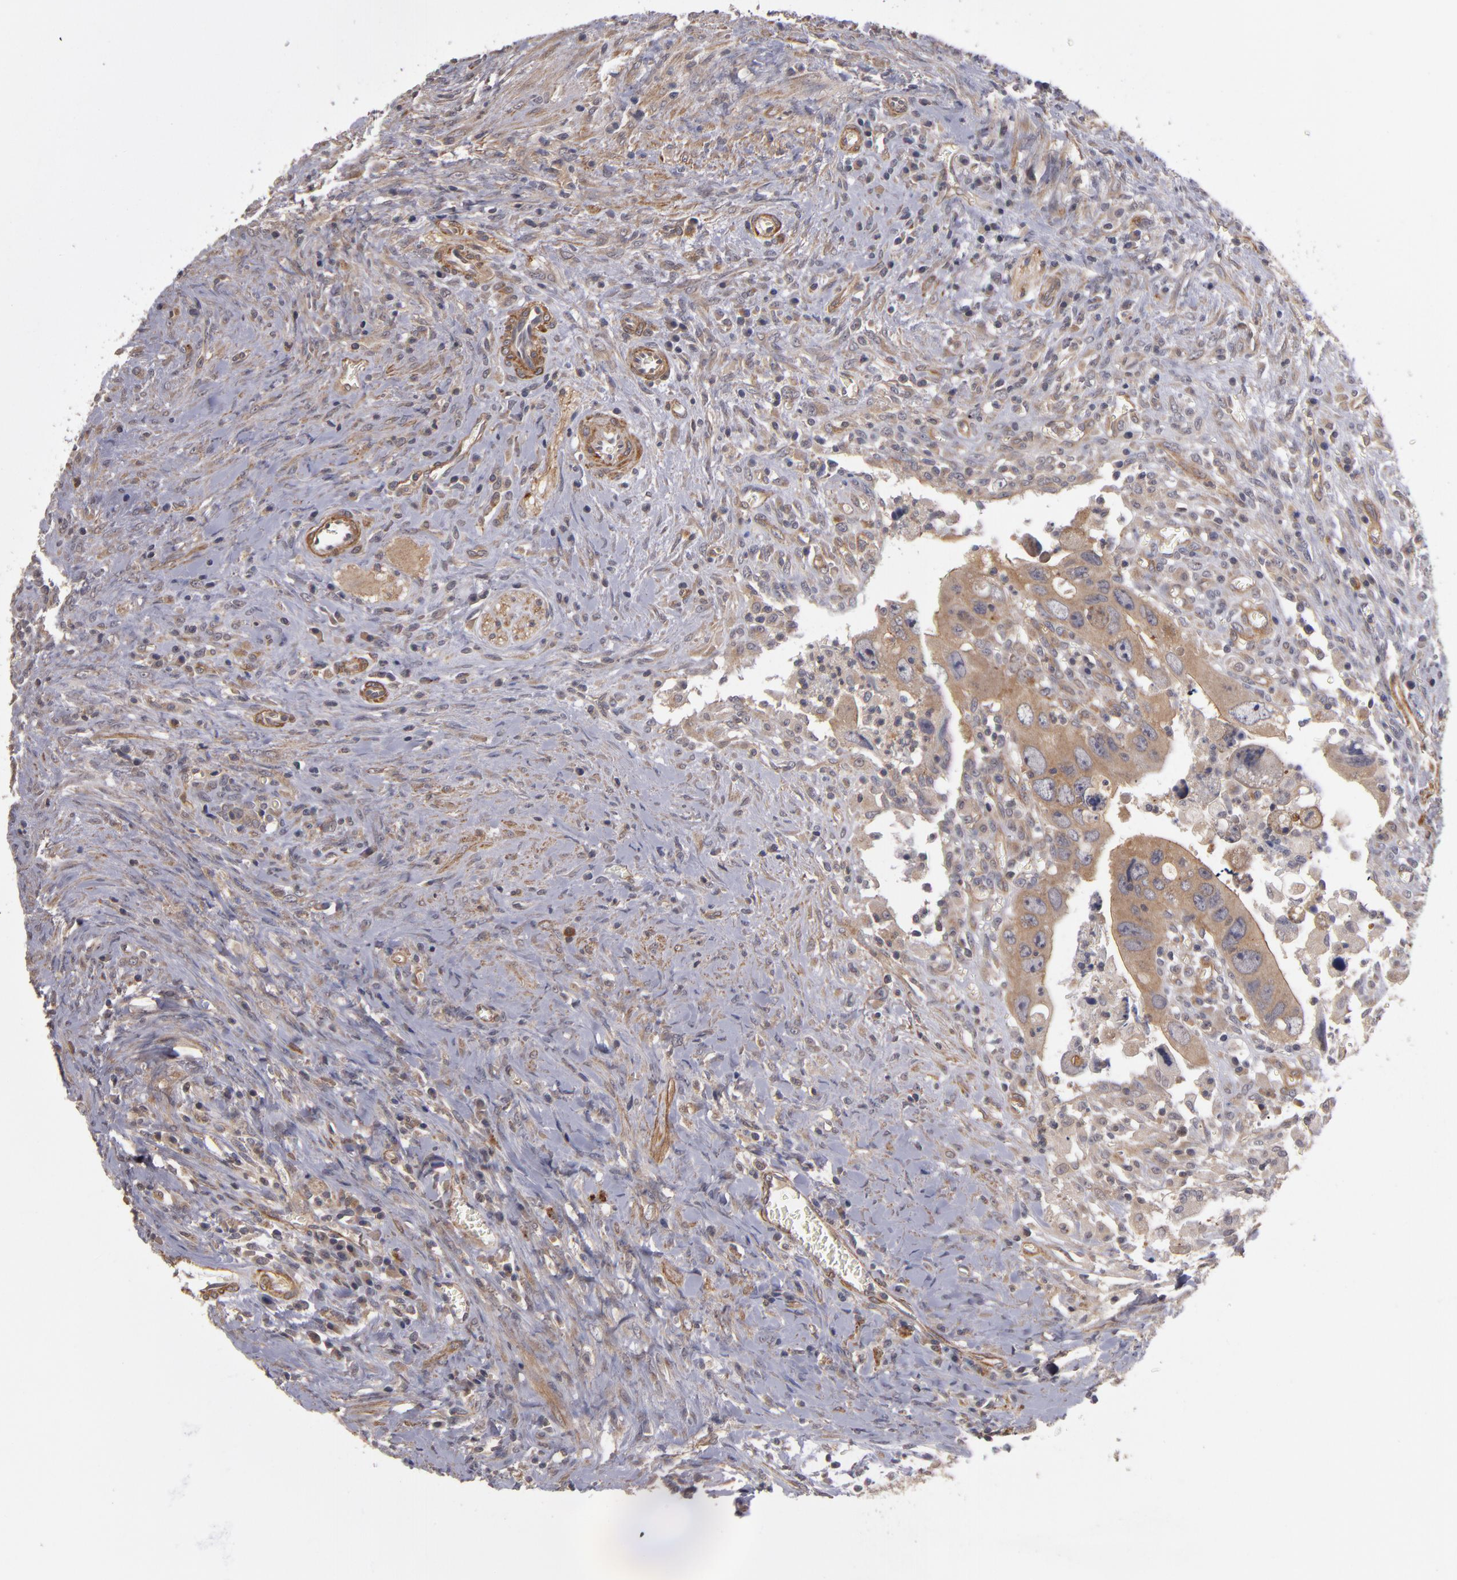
{"staining": {"intensity": "weak", "quantity": ">75%", "location": "cytoplasmic/membranous"}, "tissue": "colorectal cancer", "cell_type": "Tumor cells", "image_type": "cancer", "snomed": [{"axis": "morphology", "description": "Adenocarcinoma, NOS"}, {"axis": "topography", "description": "Rectum"}], "caption": "This image demonstrates immunohistochemistry (IHC) staining of colorectal adenocarcinoma, with low weak cytoplasmic/membranous positivity in approximately >75% of tumor cells.", "gene": "CTSO", "patient": {"sex": "male", "age": 70}}